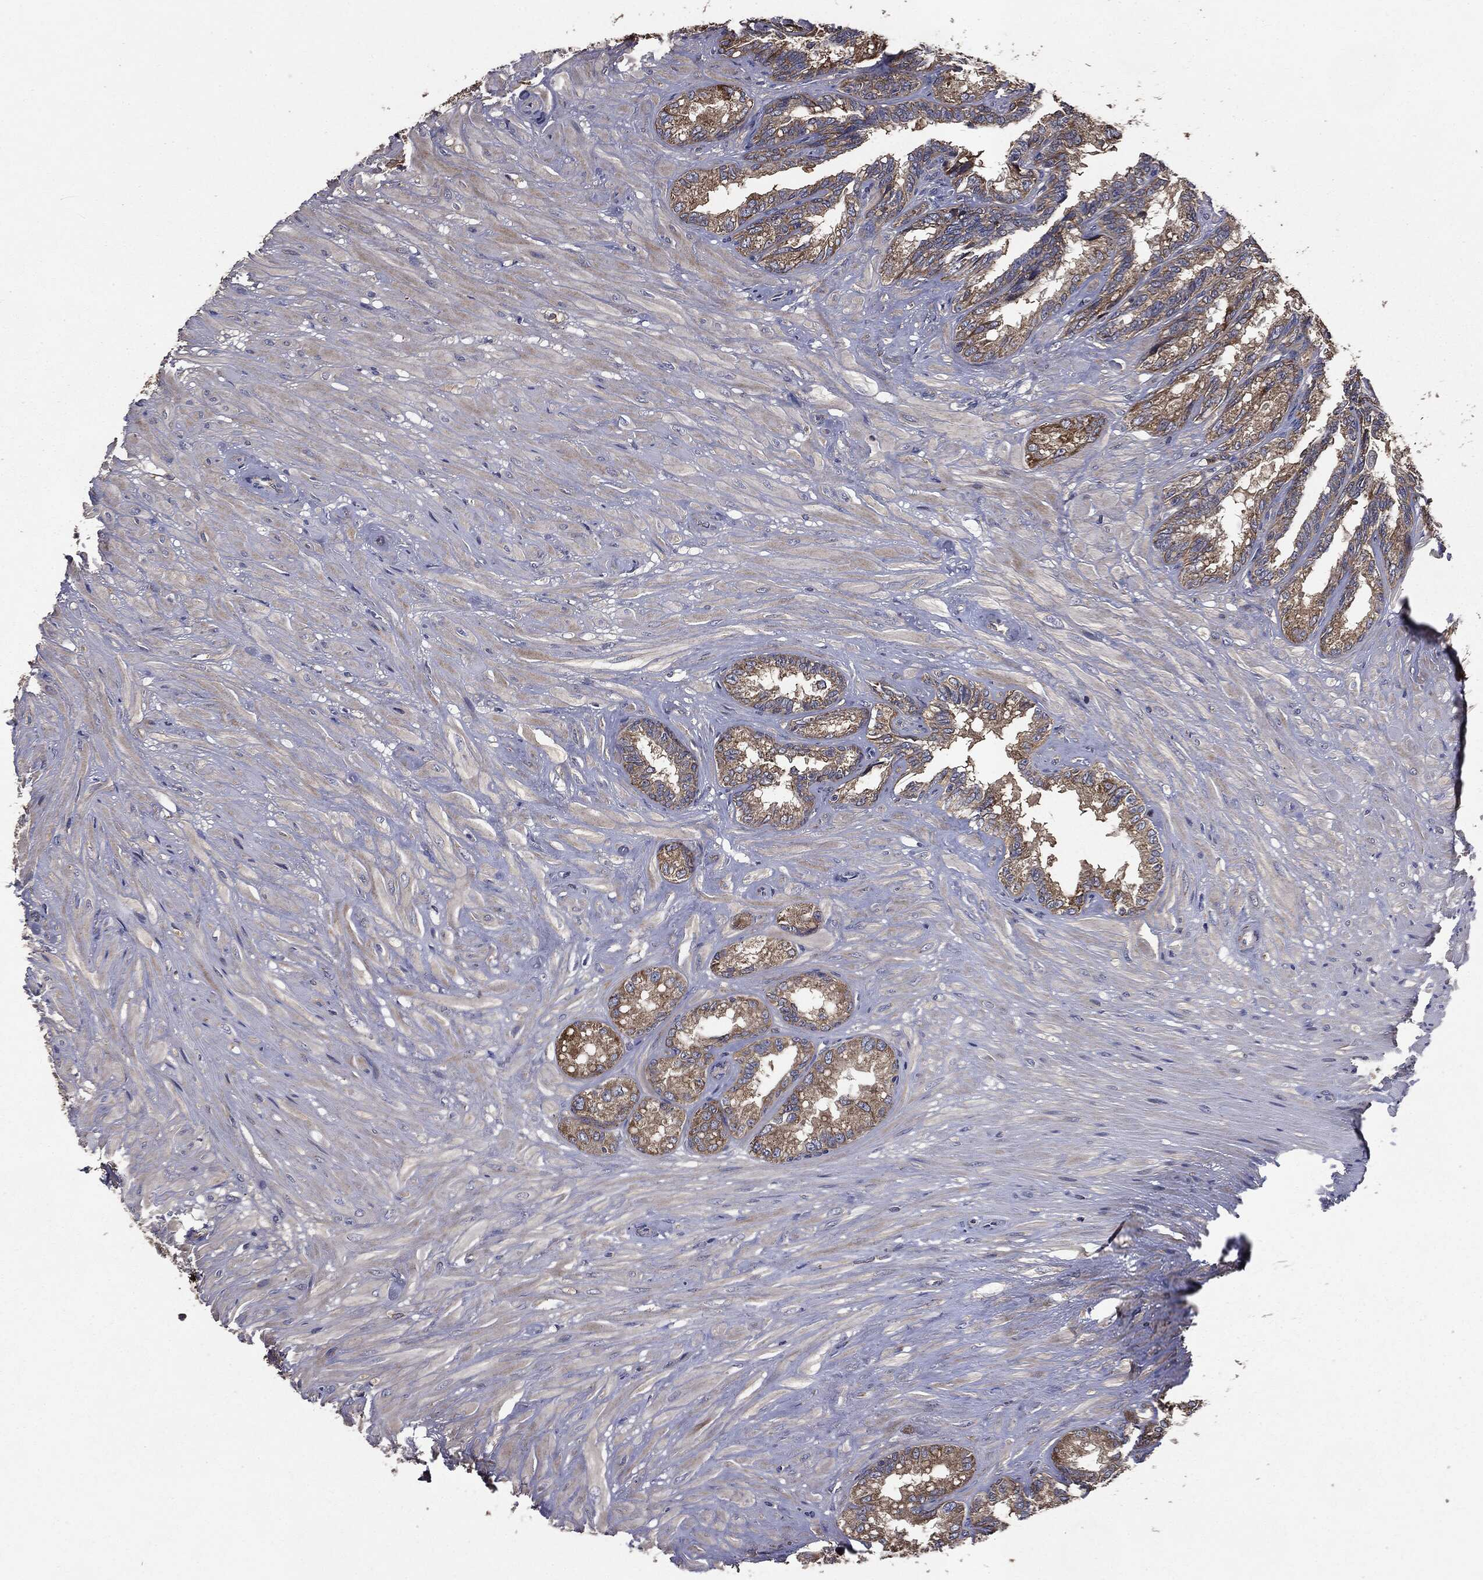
{"staining": {"intensity": "strong", "quantity": ">75%", "location": "cytoplasmic/membranous"}, "tissue": "seminal vesicle", "cell_type": "Glandular cells", "image_type": "normal", "snomed": [{"axis": "morphology", "description": "Normal tissue, NOS"}, {"axis": "topography", "description": "Seminal veicle"}], "caption": "Immunohistochemical staining of normal human seminal vesicle shows >75% levels of strong cytoplasmic/membranous protein staining in approximately >75% of glandular cells. (DAB = brown stain, brightfield microscopy at high magnification).", "gene": "MAPK6", "patient": {"sex": "male", "age": 68}}